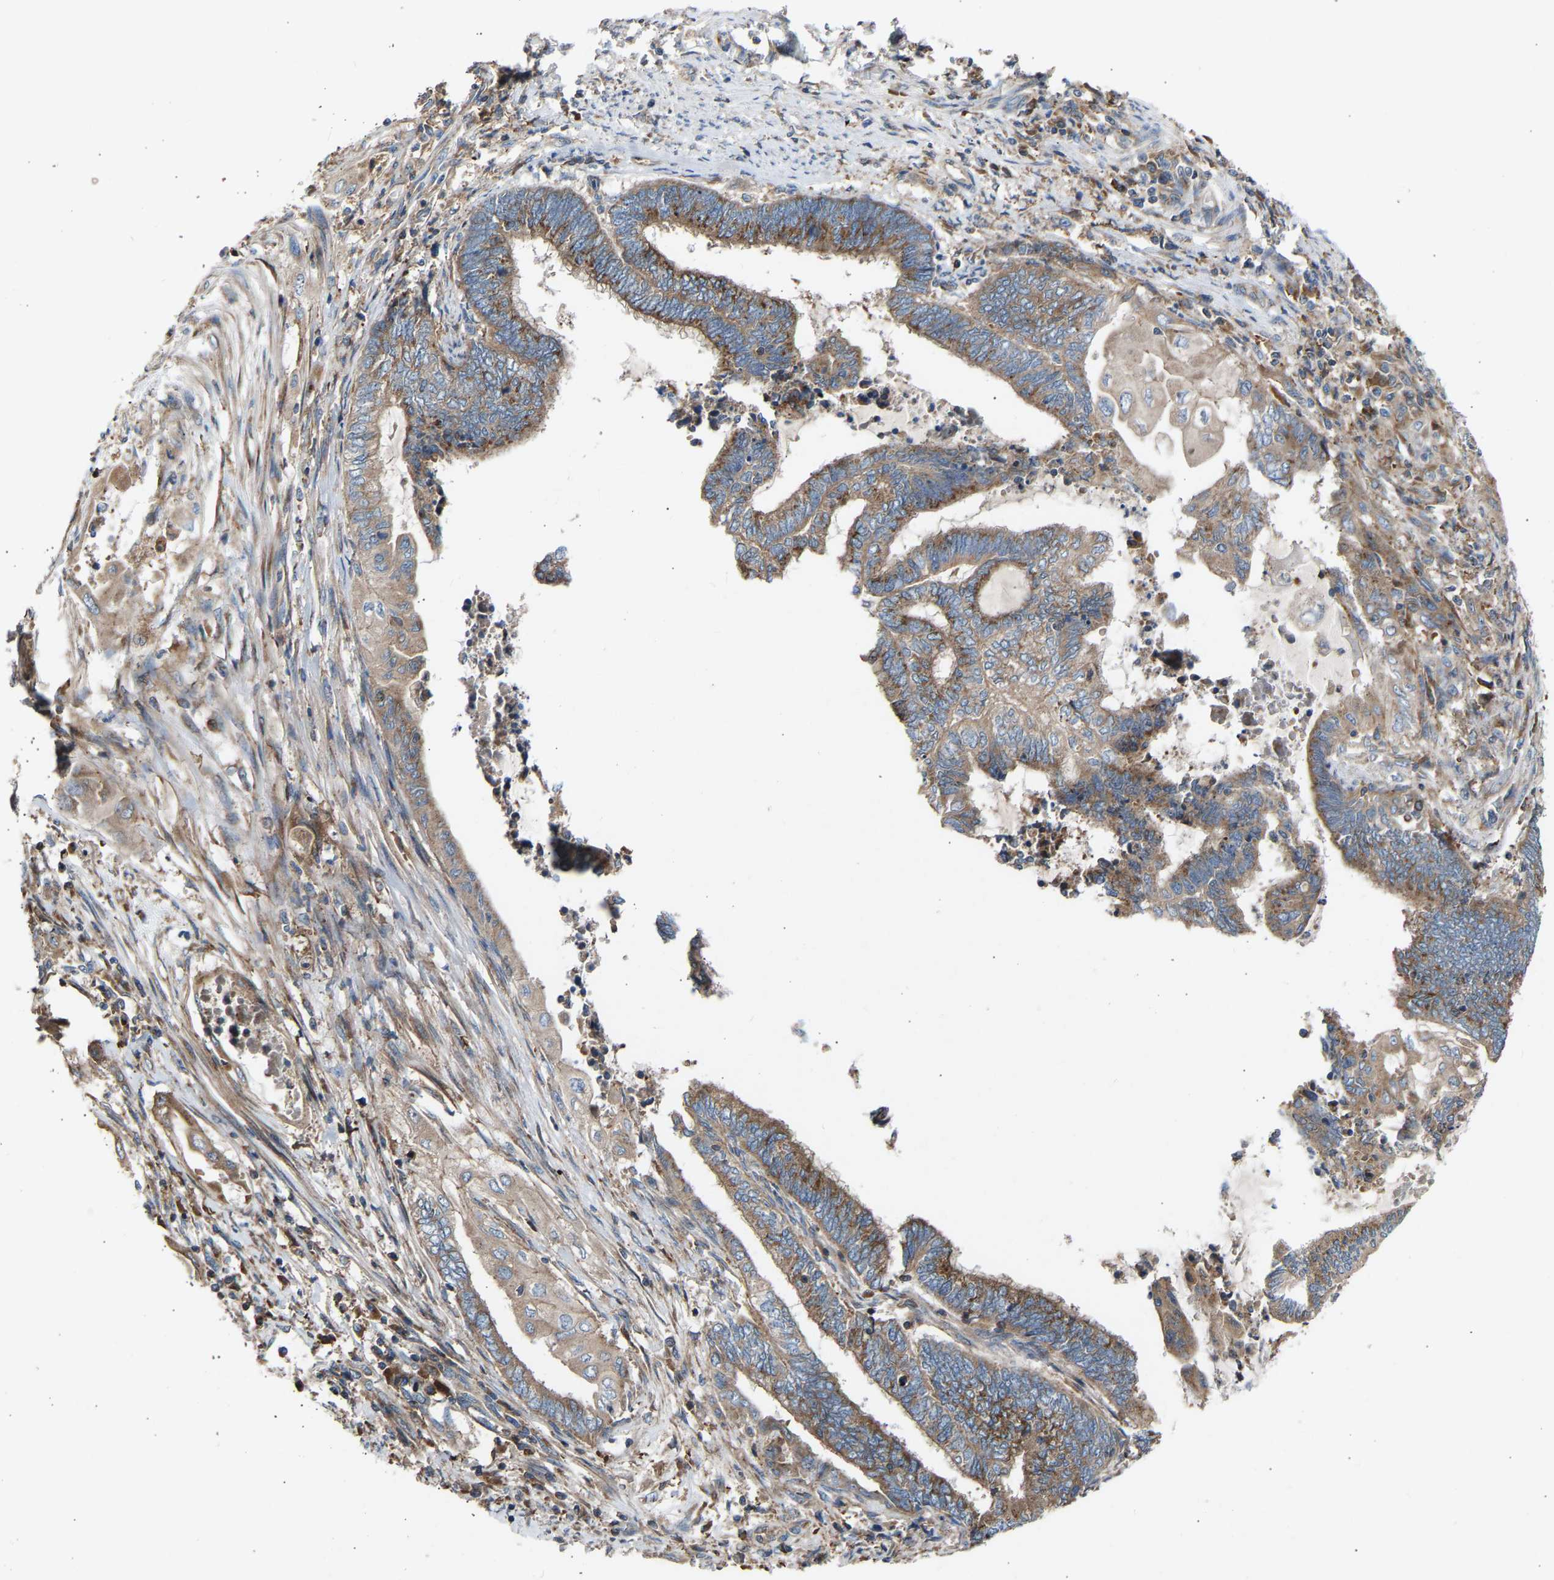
{"staining": {"intensity": "moderate", "quantity": ">75%", "location": "cytoplasmic/membranous"}, "tissue": "endometrial cancer", "cell_type": "Tumor cells", "image_type": "cancer", "snomed": [{"axis": "morphology", "description": "Adenocarcinoma, NOS"}, {"axis": "topography", "description": "Uterus"}, {"axis": "topography", "description": "Endometrium"}], "caption": "Human endometrial adenocarcinoma stained with a protein marker demonstrates moderate staining in tumor cells.", "gene": "GCN1", "patient": {"sex": "female", "age": 70}}